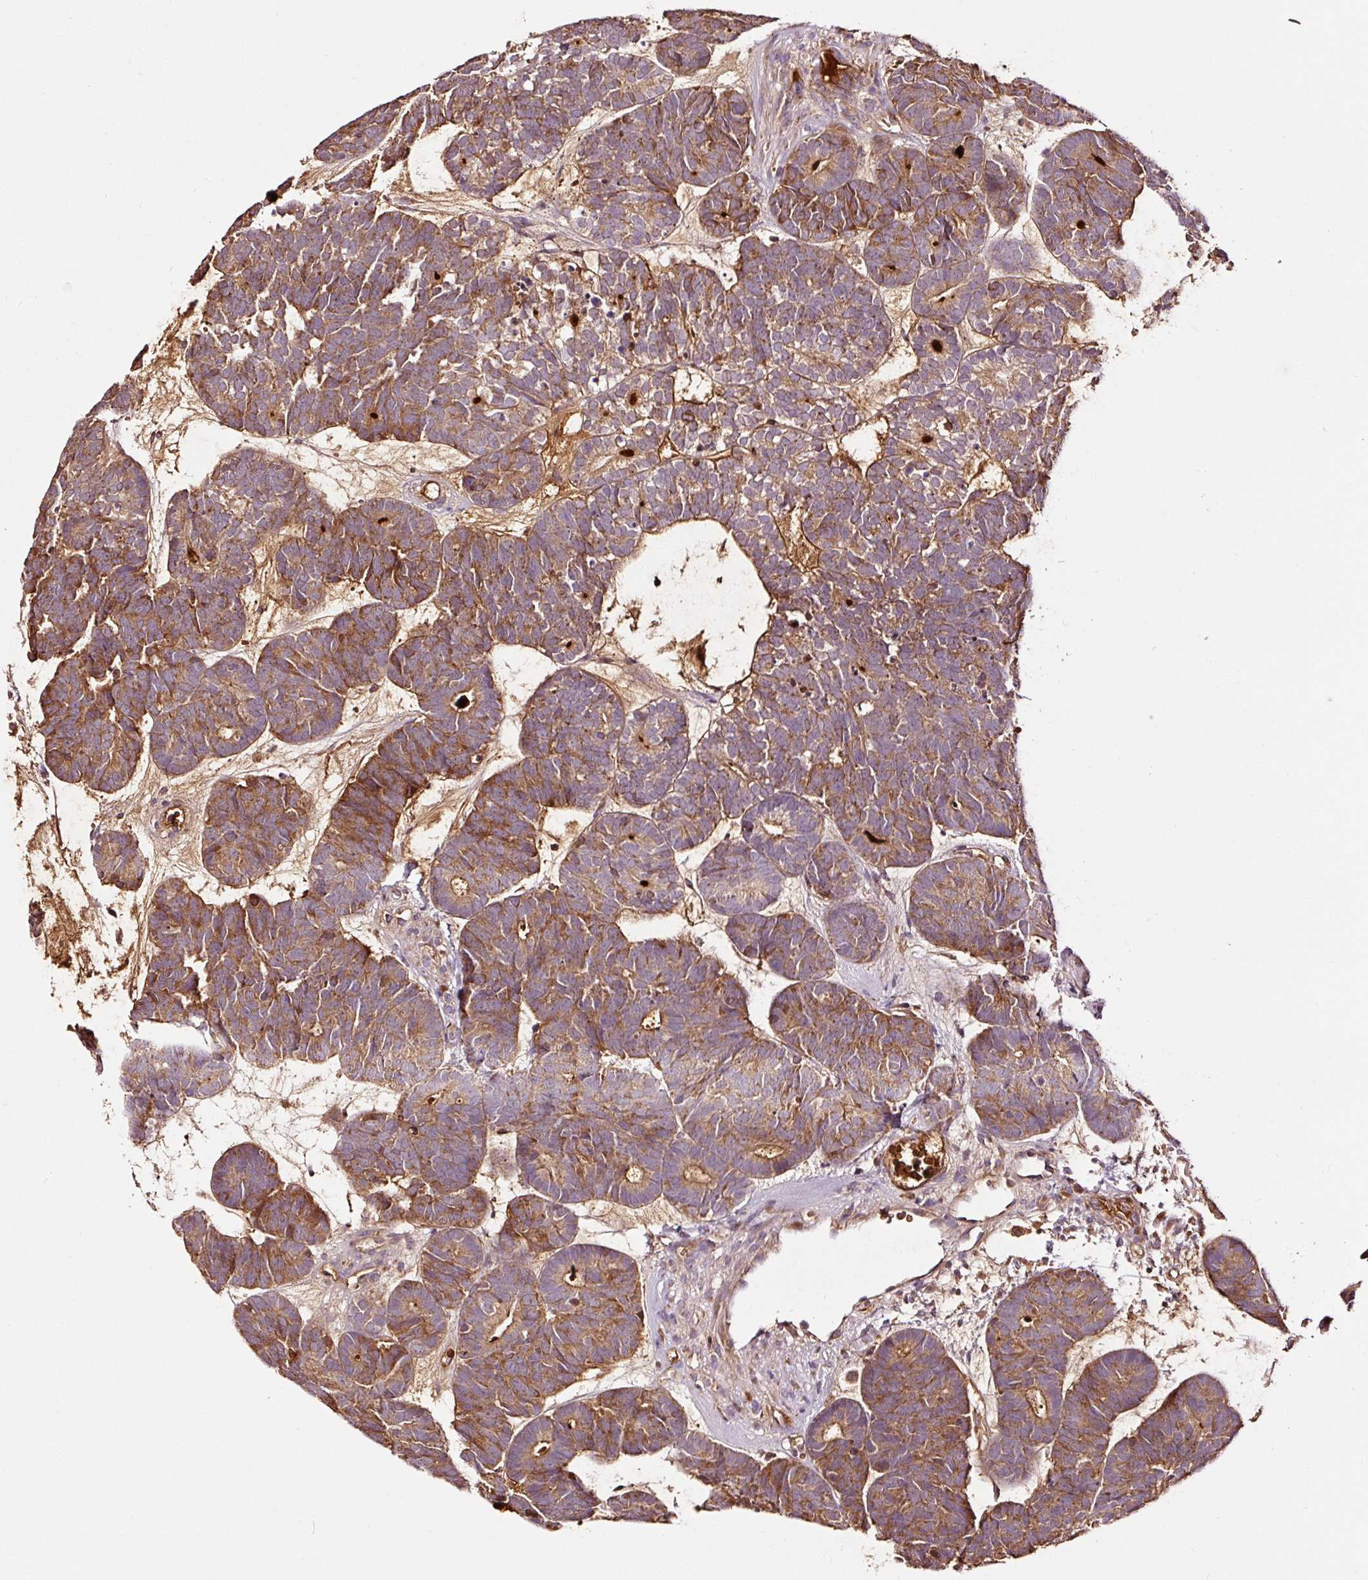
{"staining": {"intensity": "moderate", "quantity": ">75%", "location": "cytoplasmic/membranous"}, "tissue": "head and neck cancer", "cell_type": "Tumor cells", "image_type": "cancer", "snomed": [{"axis": "morphology", "description": "Adenocarcinoma, NOS"}, {"axis": "topography", "description": "Head-Neck"}], "caption": "Head and neck cancer (adenocarcinoma) stained with DAB immunohistochemistry exhibits medium levels of moderate cytoplasmic/membranous staining in approximately >75% of tumor cells. The staining was performed using DAB to visualize the protein expression in brown, while the nuclei were stained in blue with hematoxylin (Magnification: 20x).", "gene": "PGLYRP2", "patient": {"sex": "female", "age": 81}}